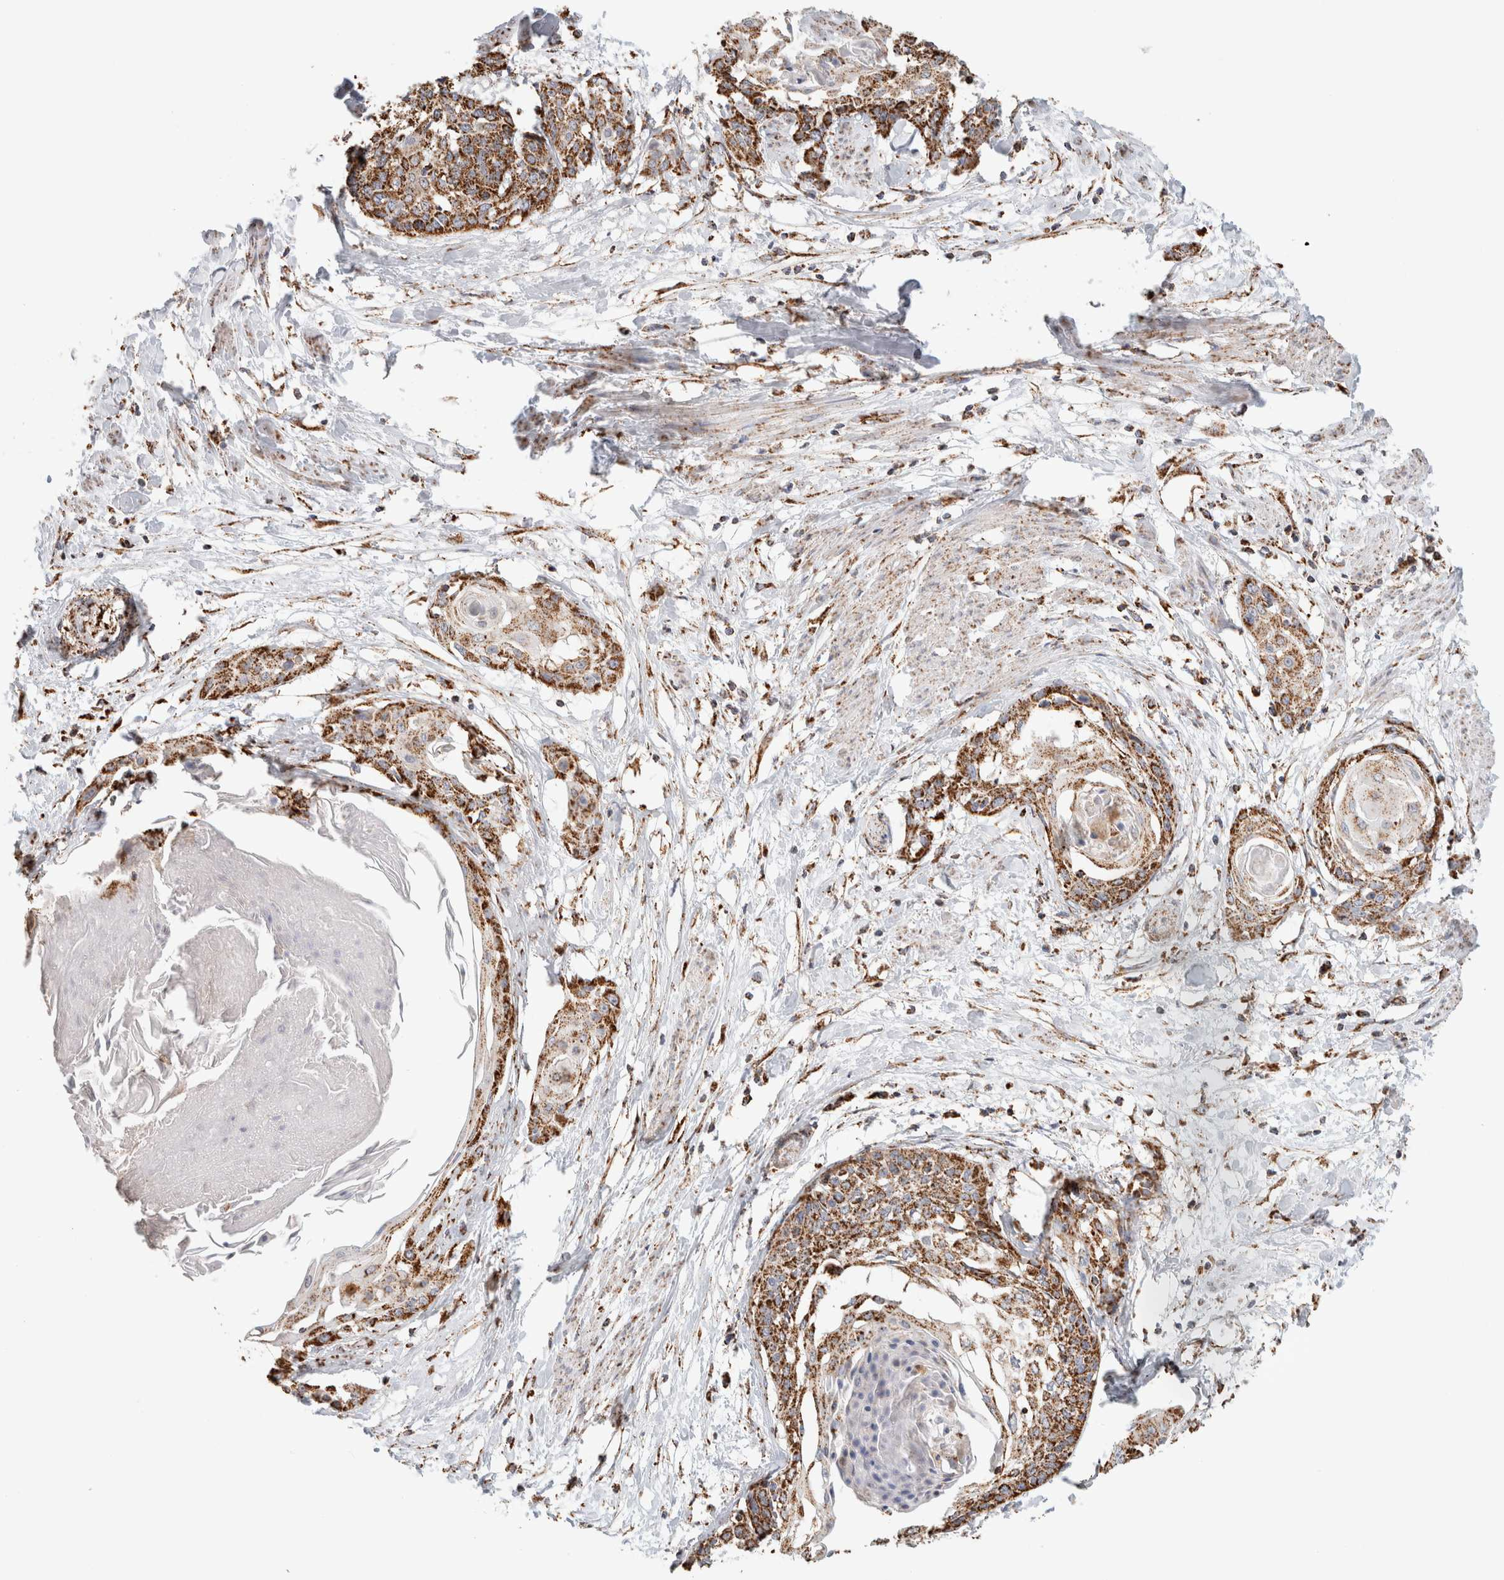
{"staining": {"intensity": "moderate", "quantity": ">75%", "location": "cytoplasmic/membranous"}, "tissue": "cervical cancer", "cell_type": "Tumor cells", "image_type": "cancer", "snomed": [{"axis": "morphology", "description": "Squamous cell carcinoma, NOS"}, {"axis": "topography", "description": "Cervix"}], "caption": "Protein staining by immunohistochemistry displays moderate cytoplasmic/membranous staining in about >75% of tumor cells in squamous cell carcinoma (cervical).", "gene": "C1QBP", "patient": {"sex": "female", "age": 57}}